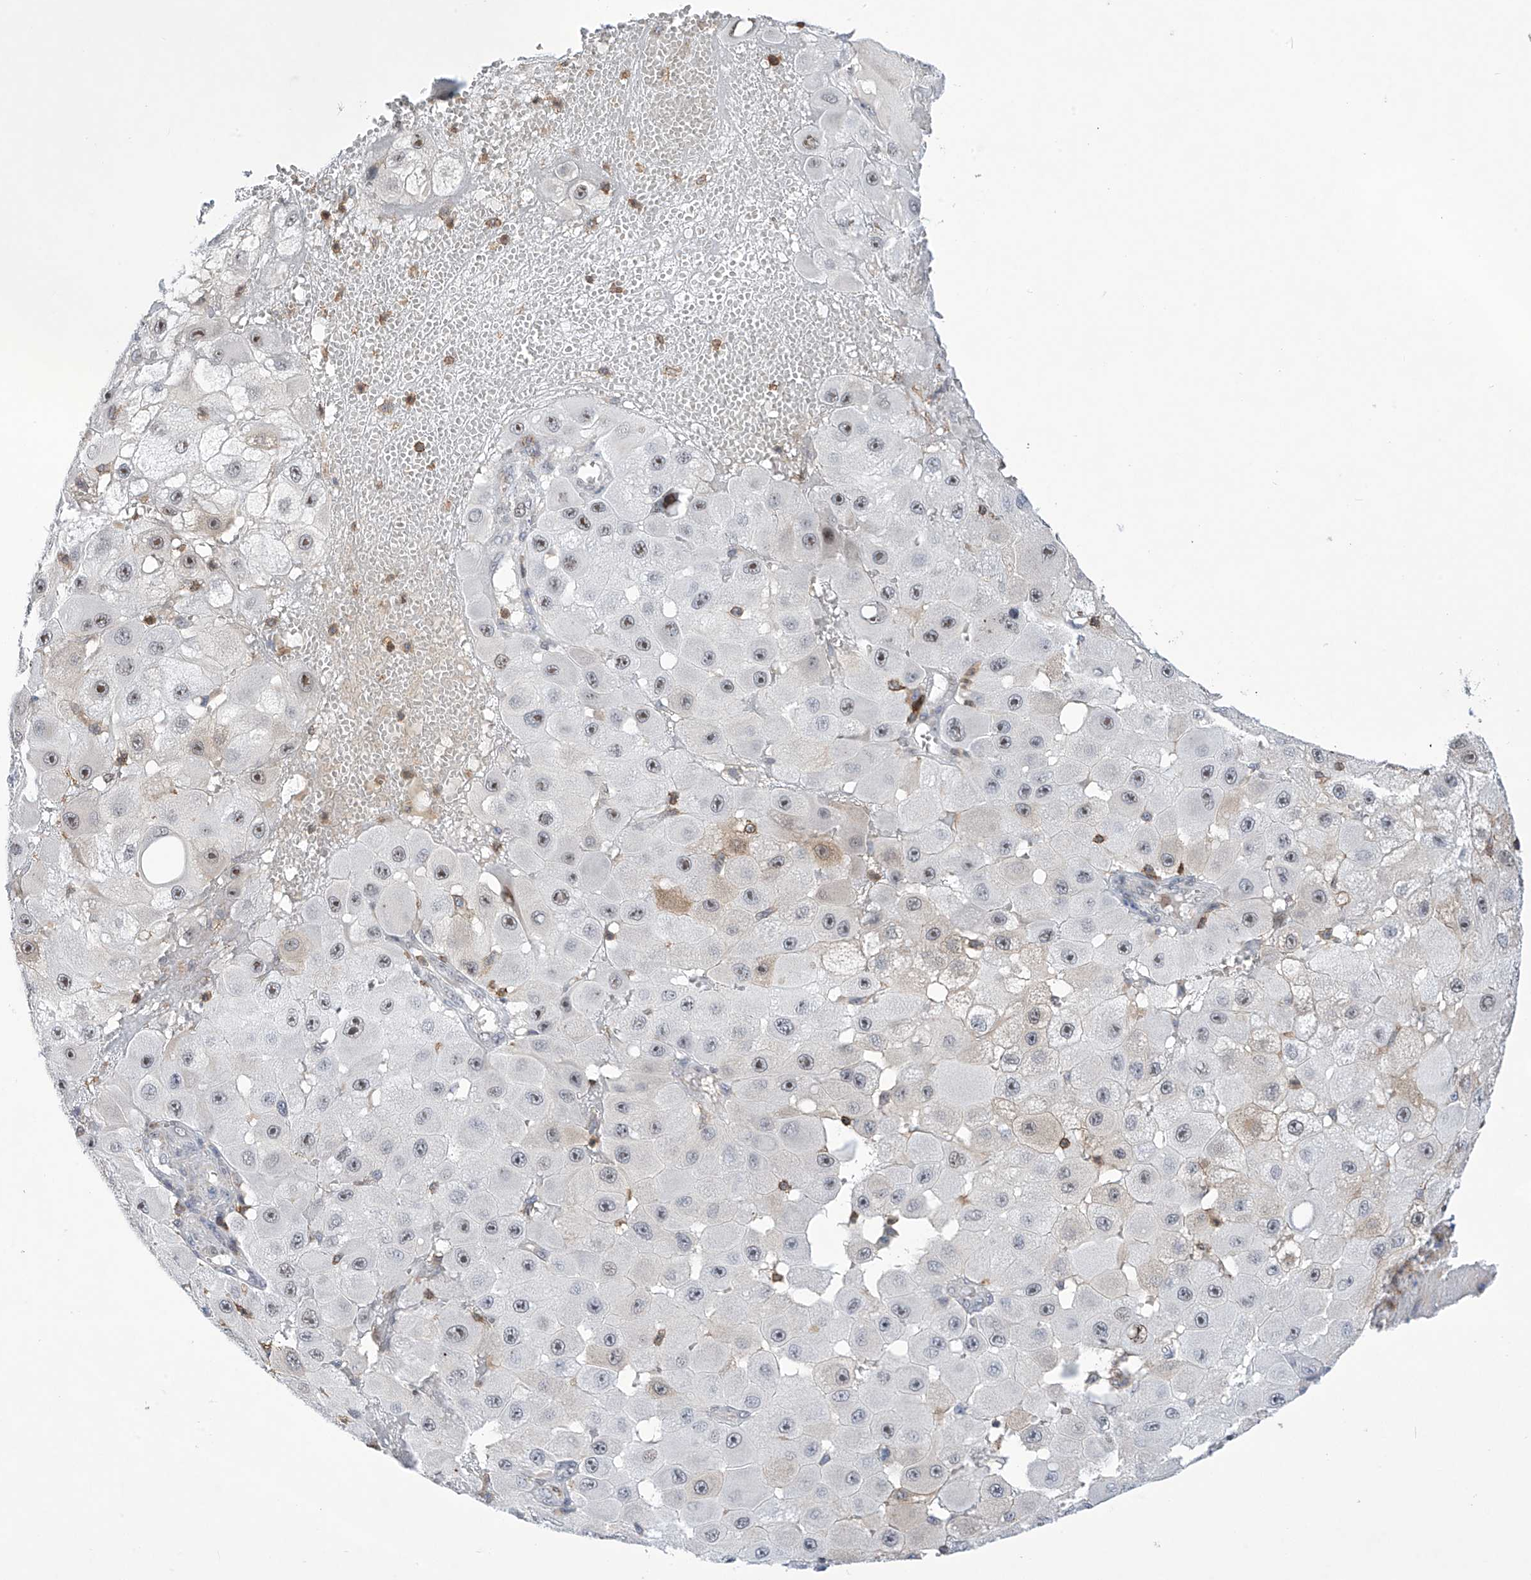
{"staining": {"intensity": "negative", "quantity": "none", "location": "none"}, "tissue": "melanoma", "cell_type": "Tumor cells", "image_type": "cancer", "snomed": [{"axis": "morphology", "description": "Malignant melanoma, NOS"}, {"axis": "topography", "description": "Skin"}], "caption": "This is a photomicrograph of immunohistochemistry staining of malignant melanoma, which shows no staining in tumor cells.", "gene": "MSL3", "patient": {"sex": "female", "age": 81}}